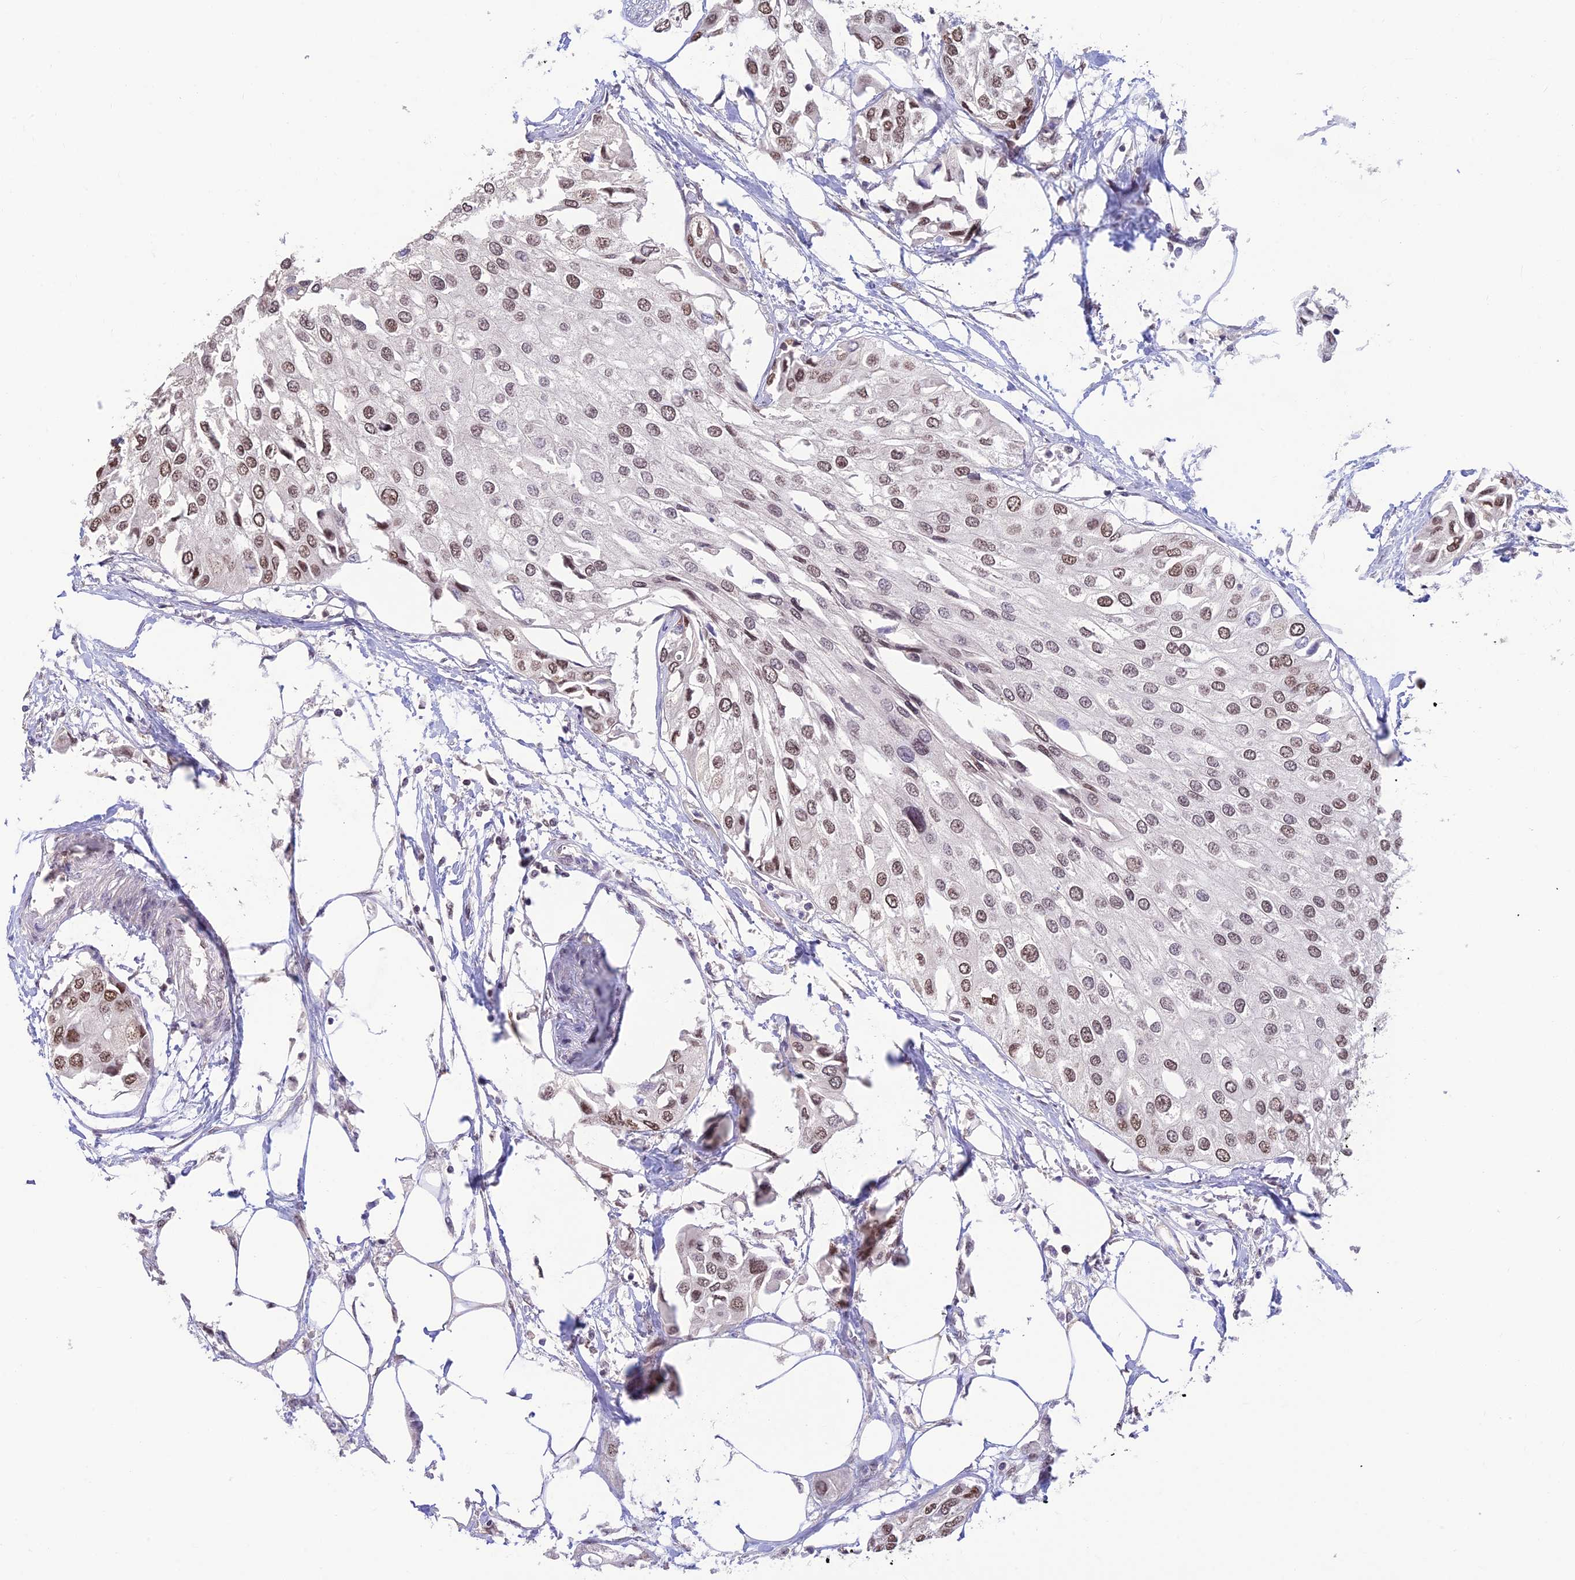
{"staining": {"intensity": "moderate", "quantity": "25%-75%", "location": "nuclear"}, "tissue": "urothelial cancer", "cell_type": "Tumor cells", "image_type": "cancer", "snomed": [{"axis": "morphology", "description": "Urothelial carcinoma, High grade"}, {"axis": "topography", "description": "Urinary bladder"}], "caption": "Immunohistochemical staining of urothelial cancer exhibits medium levels of moderate nuclear staining in about 25%-75% of tumor cells.", "gene": "POLR1G", "patient": {"sex": "male", "age": 64}}